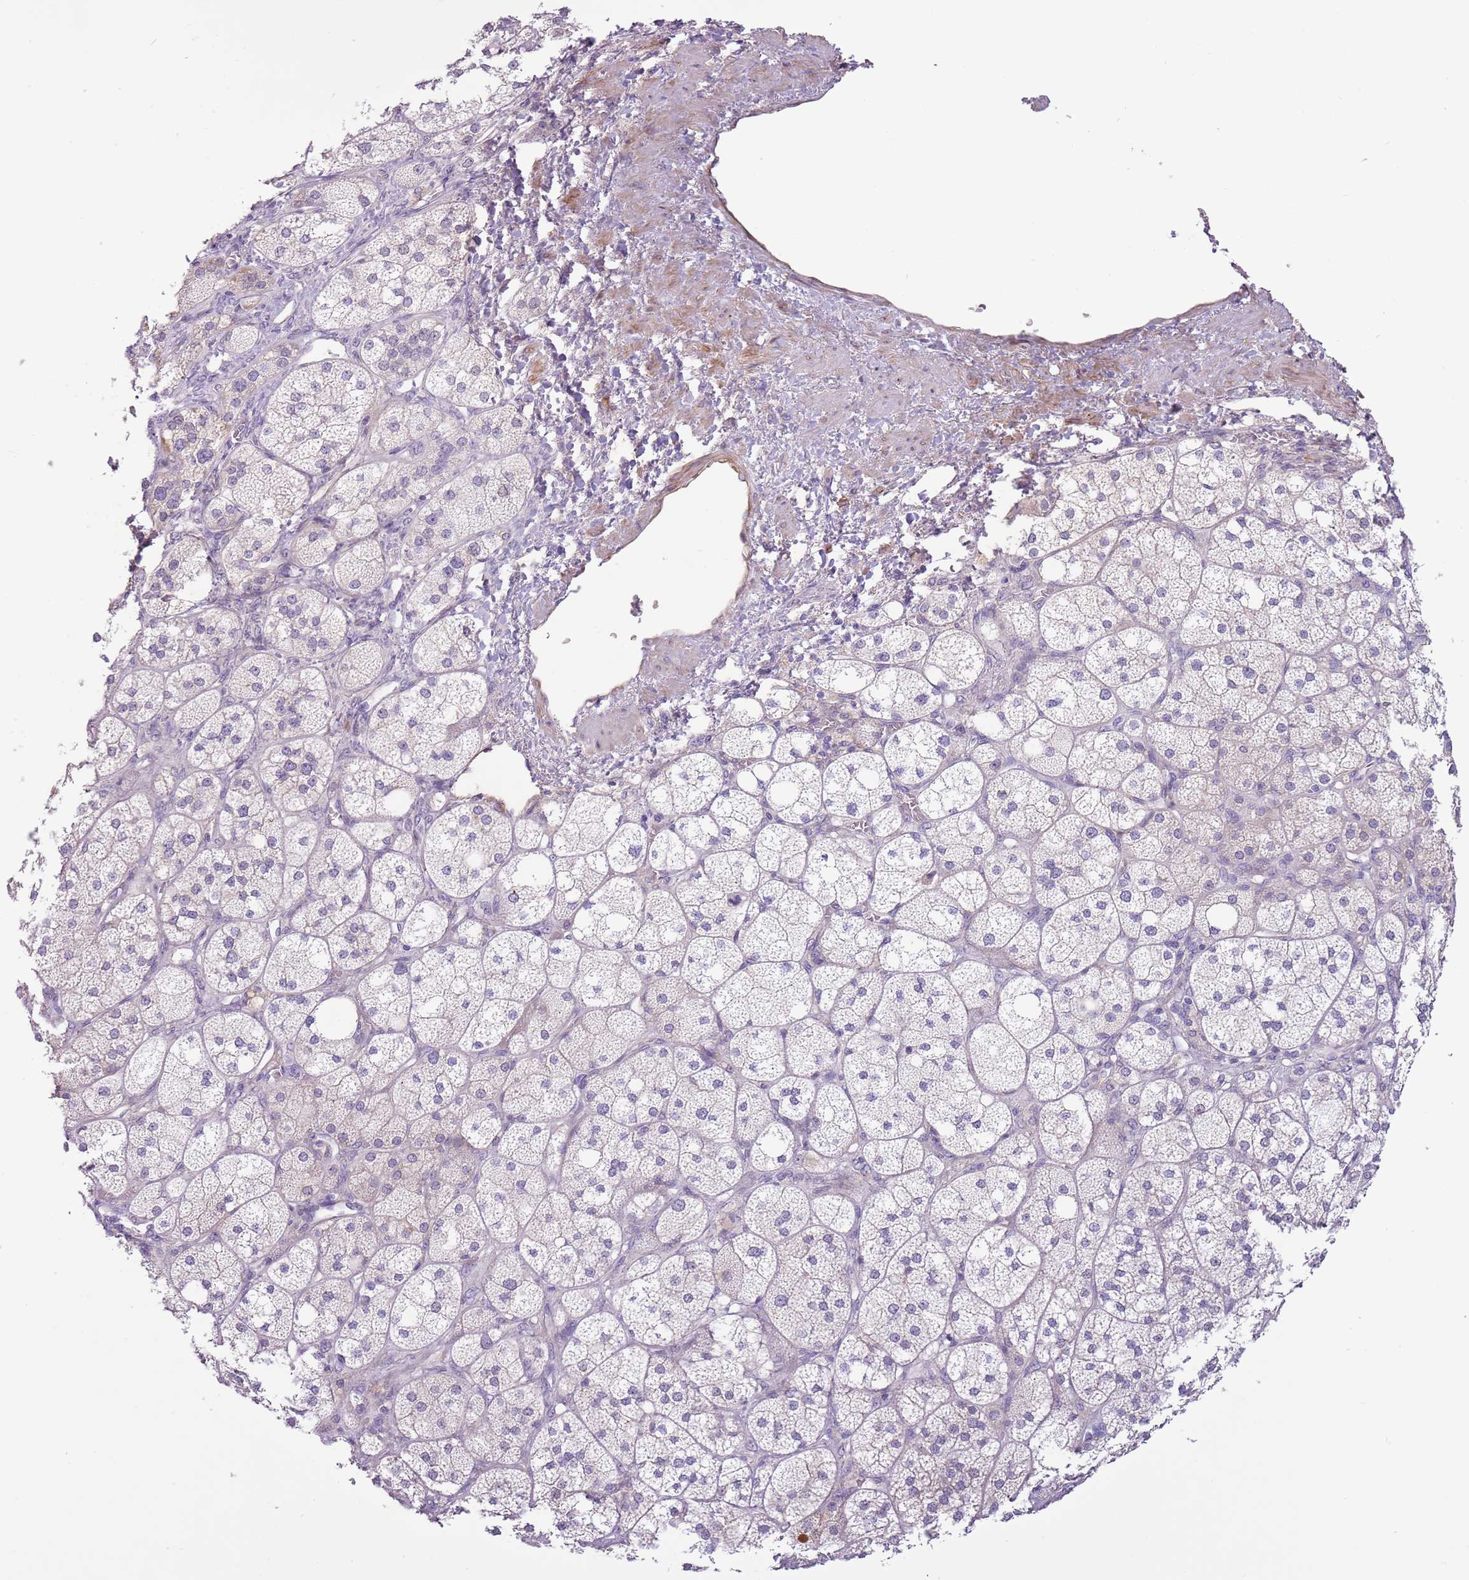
{"staining": {"intensity": "negative", "quantity": "none", "location": "none"}, "tissue": "adrenal gland", "cell_type": "Glandular cells", "image_type": "normal", "snomed": [{"axis": "morphology", "description": "Normal tissue, NOS"}, {"axis": "topography", "description": "Adrenal gland"}], "caption": "IHC photomicrograph of benign adrenal gland: adrenal gland stained with DAB (3,3'-diaminobenzidine) demonstrates no significant protein expression in glandular cells. (DAB IHC, high magnification).", "gene": "MRO", "patient": {"sex": "male", "age": 61}}